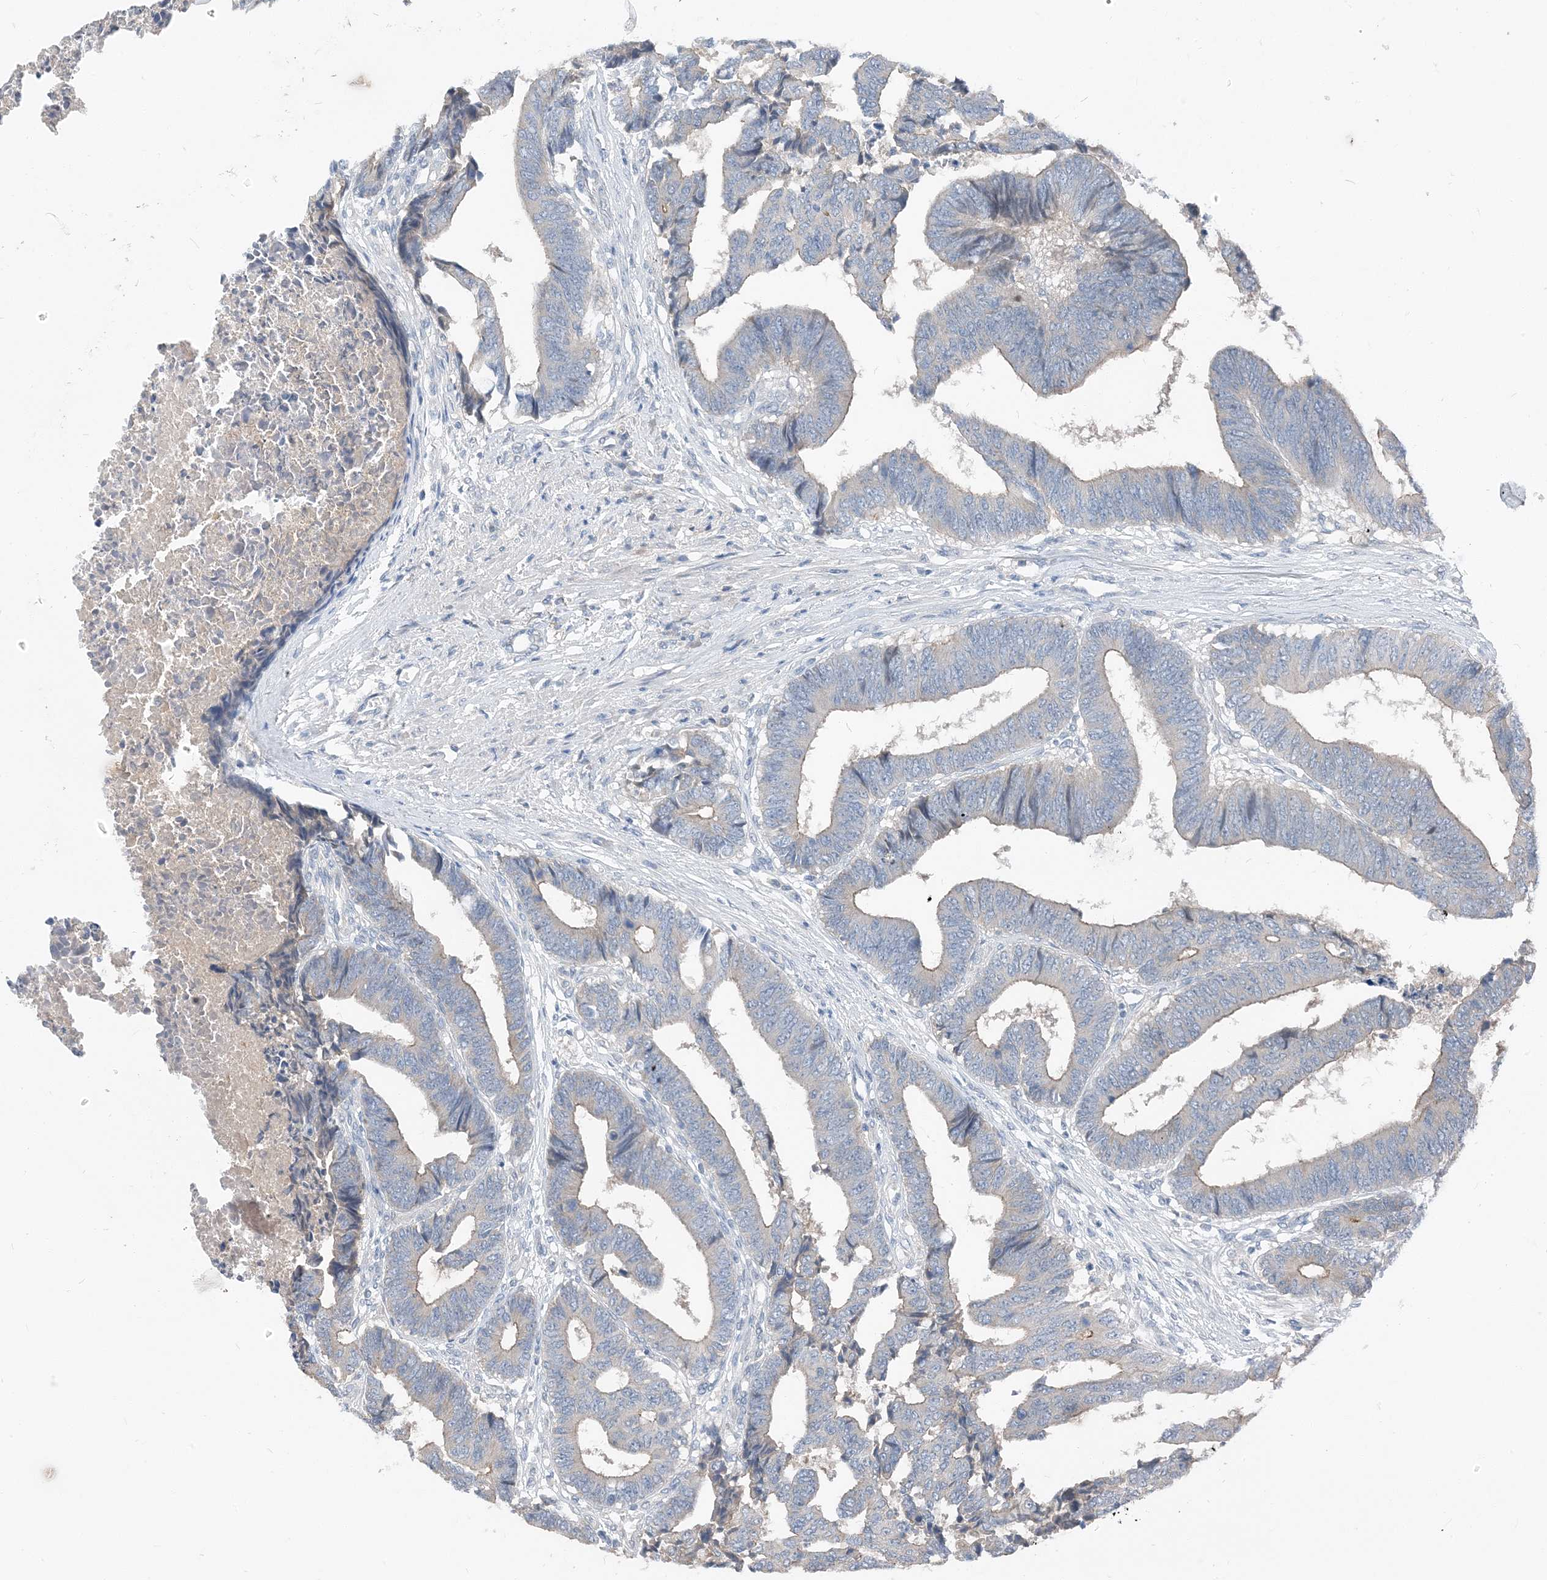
{"staining": {"intensity": "negative", "quantity": "none", "location": "none"}, "tissue": "colorectal cancer", "cell_type": "Tumor cells", "image_type": "cancer", "snomed": [{"axis": "morphology", "description": "Adenocarcinoma, NOS"}, {"axis": "topography", "description": "Rectum"}], "caption": "This micrograph is of colorectal cancer (adenocarcinoma) stained with immunohistochemistry (IHC) to label a protein in brown with the nuclei are counter-stained blue. There is no staining in tumor cells. Nuclei are stained in blue.", "gene": "NCOA7", "patient": {"sex": "male", "age": 84}}